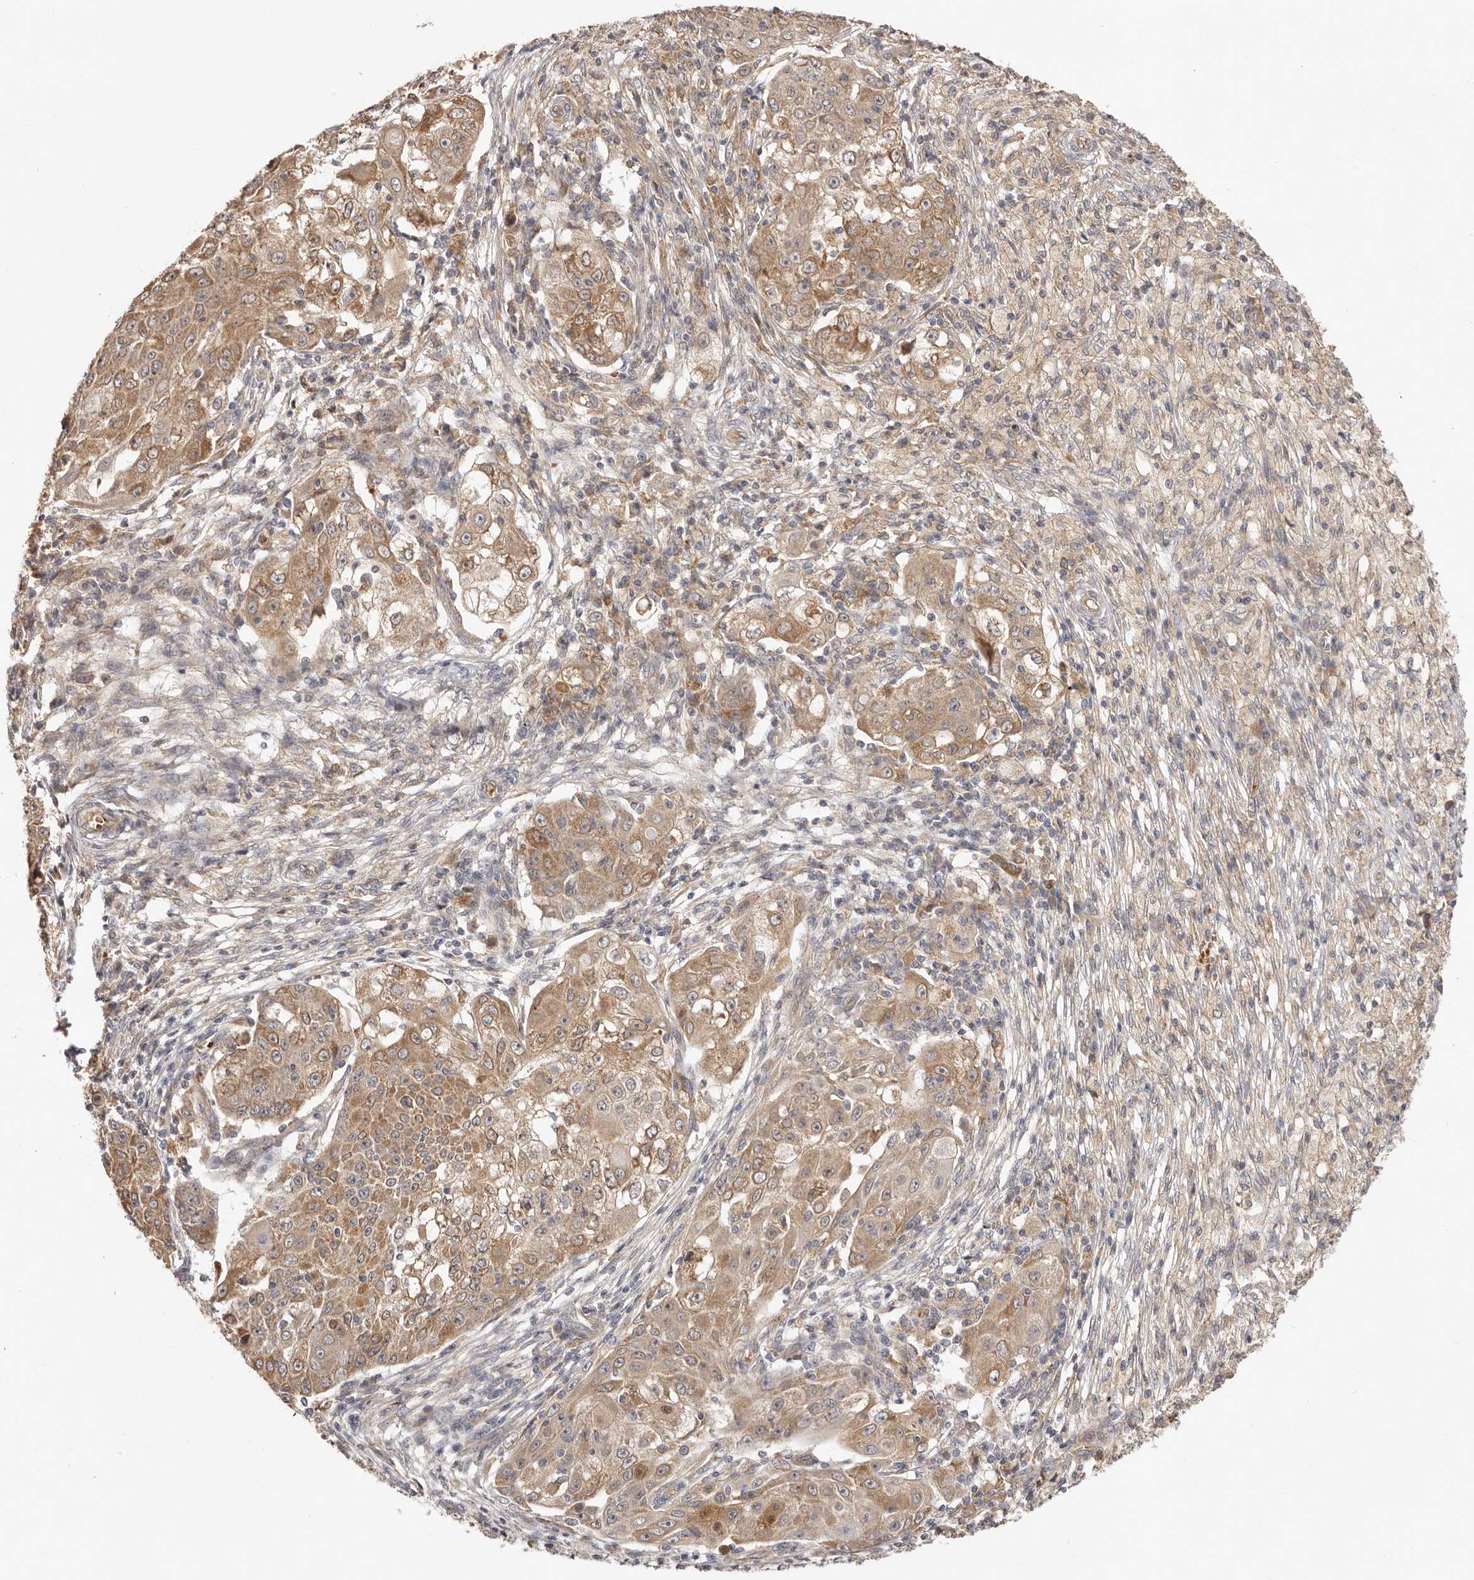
{"staining": {"intensity": "moderate", "quantity": ">75%", "location": "cytoplasmic/membranous"}, "tissue": "ovarian cancer", "cell_type": "Tumor cells", "image_type": "cancer", "snomed": [{"axis": "morphology", "description": "Carcinoma, endometroid"}, {"axis": "topography", "description": "Ovary"}], "caption": "This is a histology image of immunohistochemistry staining of ovarian cancer, which shows moderate expression in the cytoplasmic/membranous of tumor cells.", "gene": "UBR2", "patient": {"sex": "female", "age": 42}}